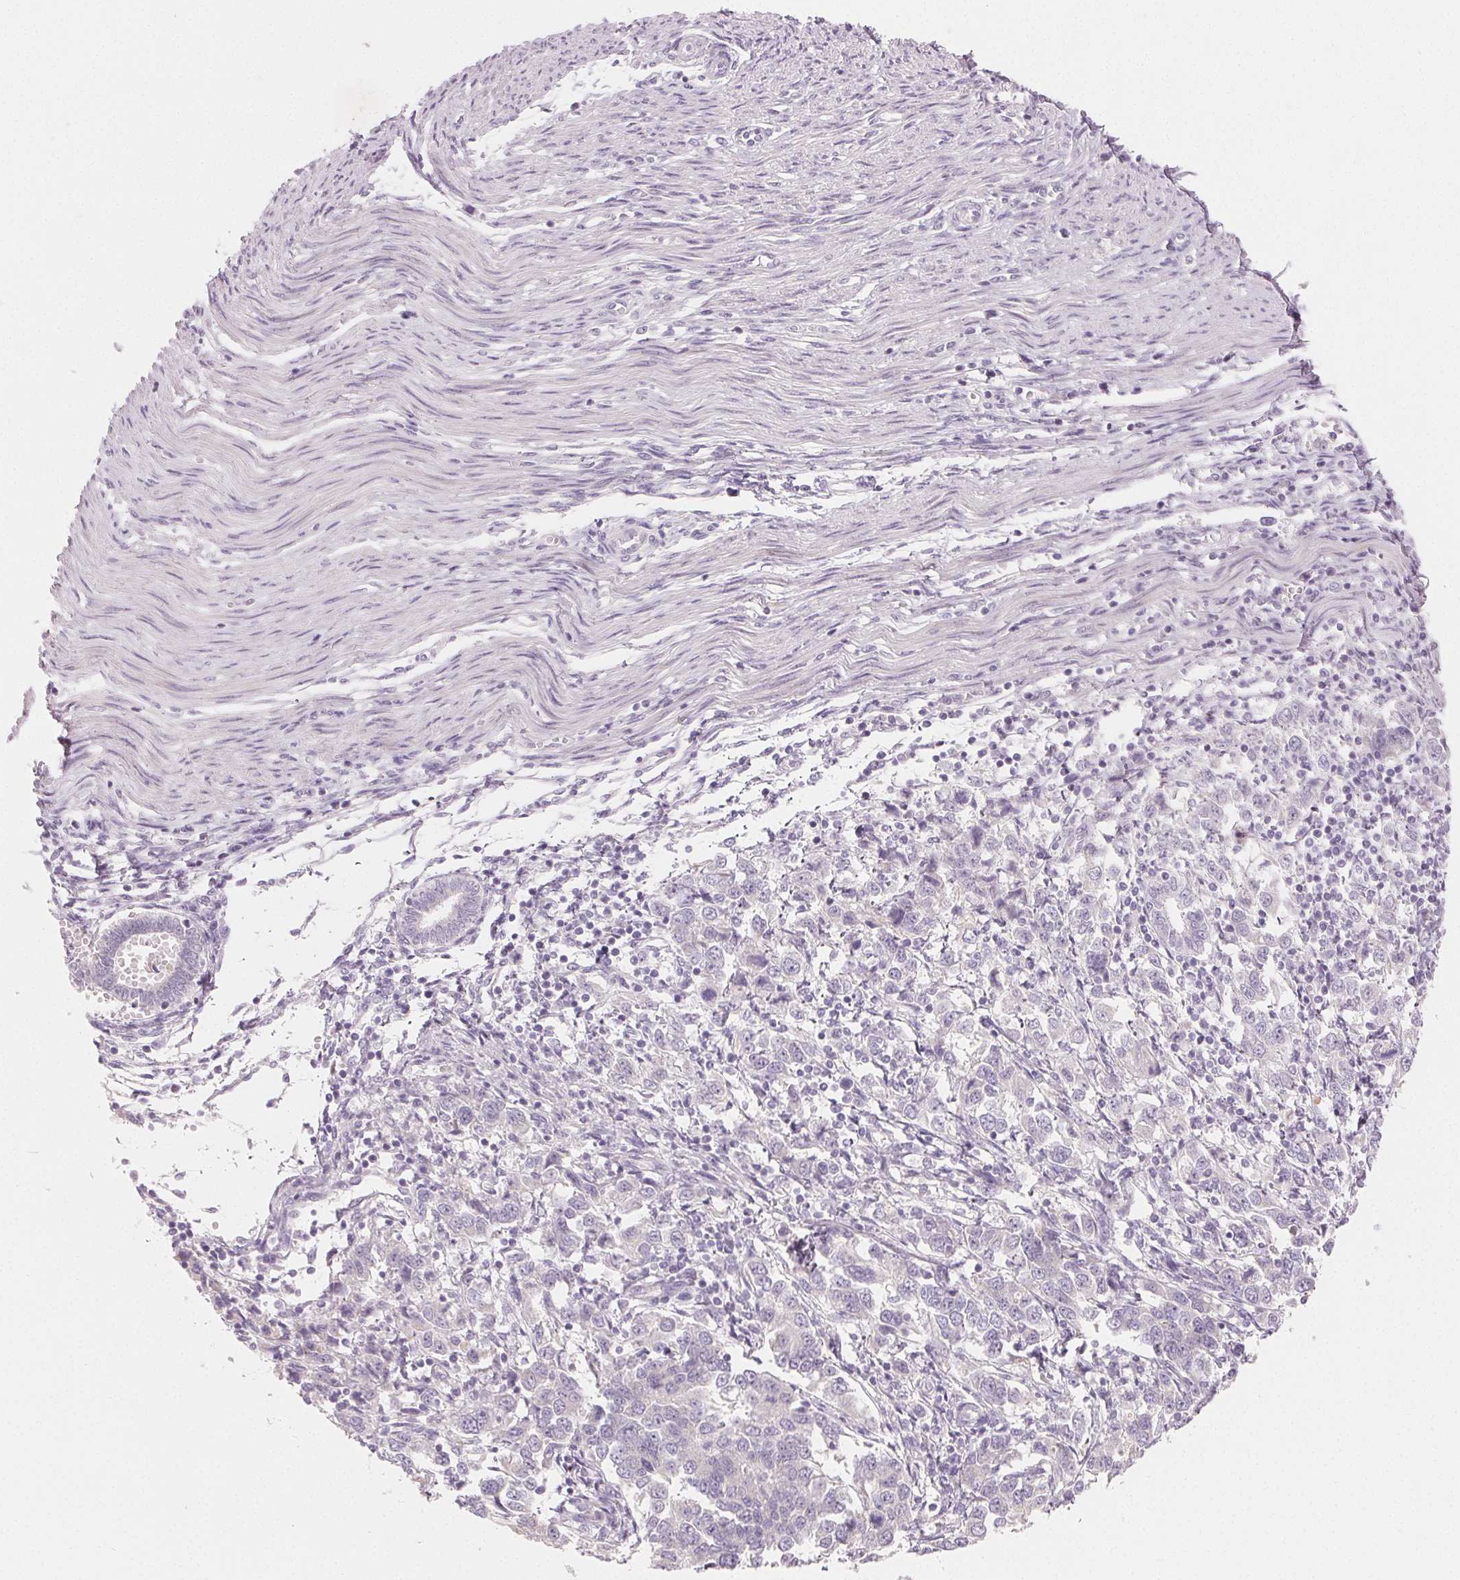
{"staining": {"intensity": "negative", "quantity": "none", "location": "none"}, "tissue": "endometrial cancer", "cell_type": "Tumor cells", "image_type": "cancer", "snomed": [{"axis": "morphology", "description": "Adenocarcinoma, NOS"}, {"axis": "topography", "description": "Endometrium"}], "caption": "The immunohistochemistry photomicrograph has no significant expression in tumor cells of endometrial cancer (adenocarcinoma) tissue.", "gene": "MYBL1", "patient": {"sex": "female", "age": 43}}